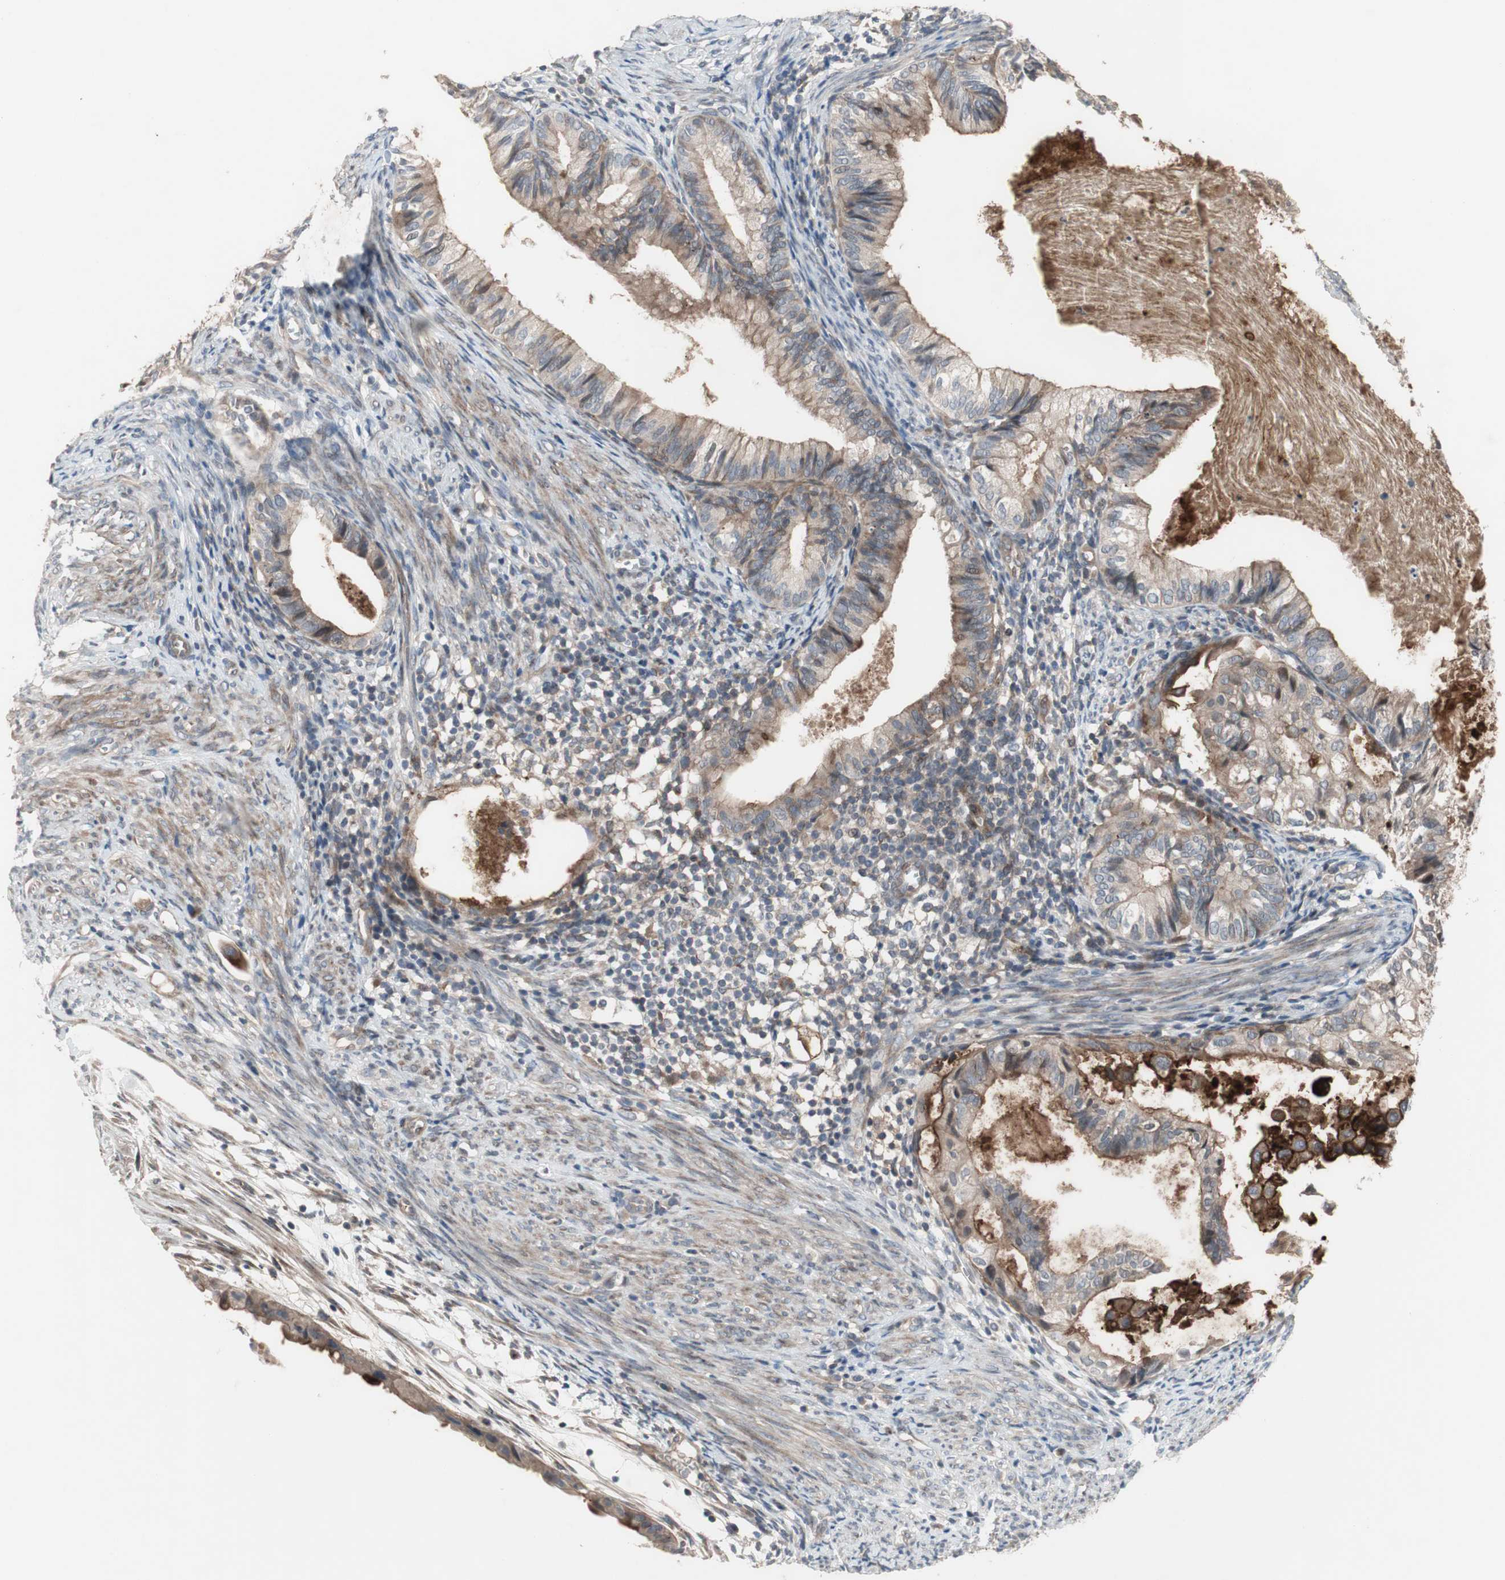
{"staining": {"intensity": "weak", "quantity": ">75%", "location": "cytoplasmic/membranous"}, "tissue": "cervical cancer", "cell_type": "Tumor cells", "image_type": "cancer", "snomed": [{"axis": "morphology", "description": "Normal tissue, NOS"}, {"axis": "morphology", "description": "Adenocarcinoma, NOS"}, {"axis": "topography", "description": "Cervix"}, {"axis": "topography", "description": "Endometrium"}], "caption": "IHC photomicrograph of neoplastic tissue: cervical cancer stained using immunohistochemistry (IHC) displays low levels of weak protein expression localized specifically in the cytoplasmic/membranous of tumor cells, appearing as a cytoplasmic/membranous brown color.", "gene": "OAZ1", "patient": {"sex": "female", "age": 86}}